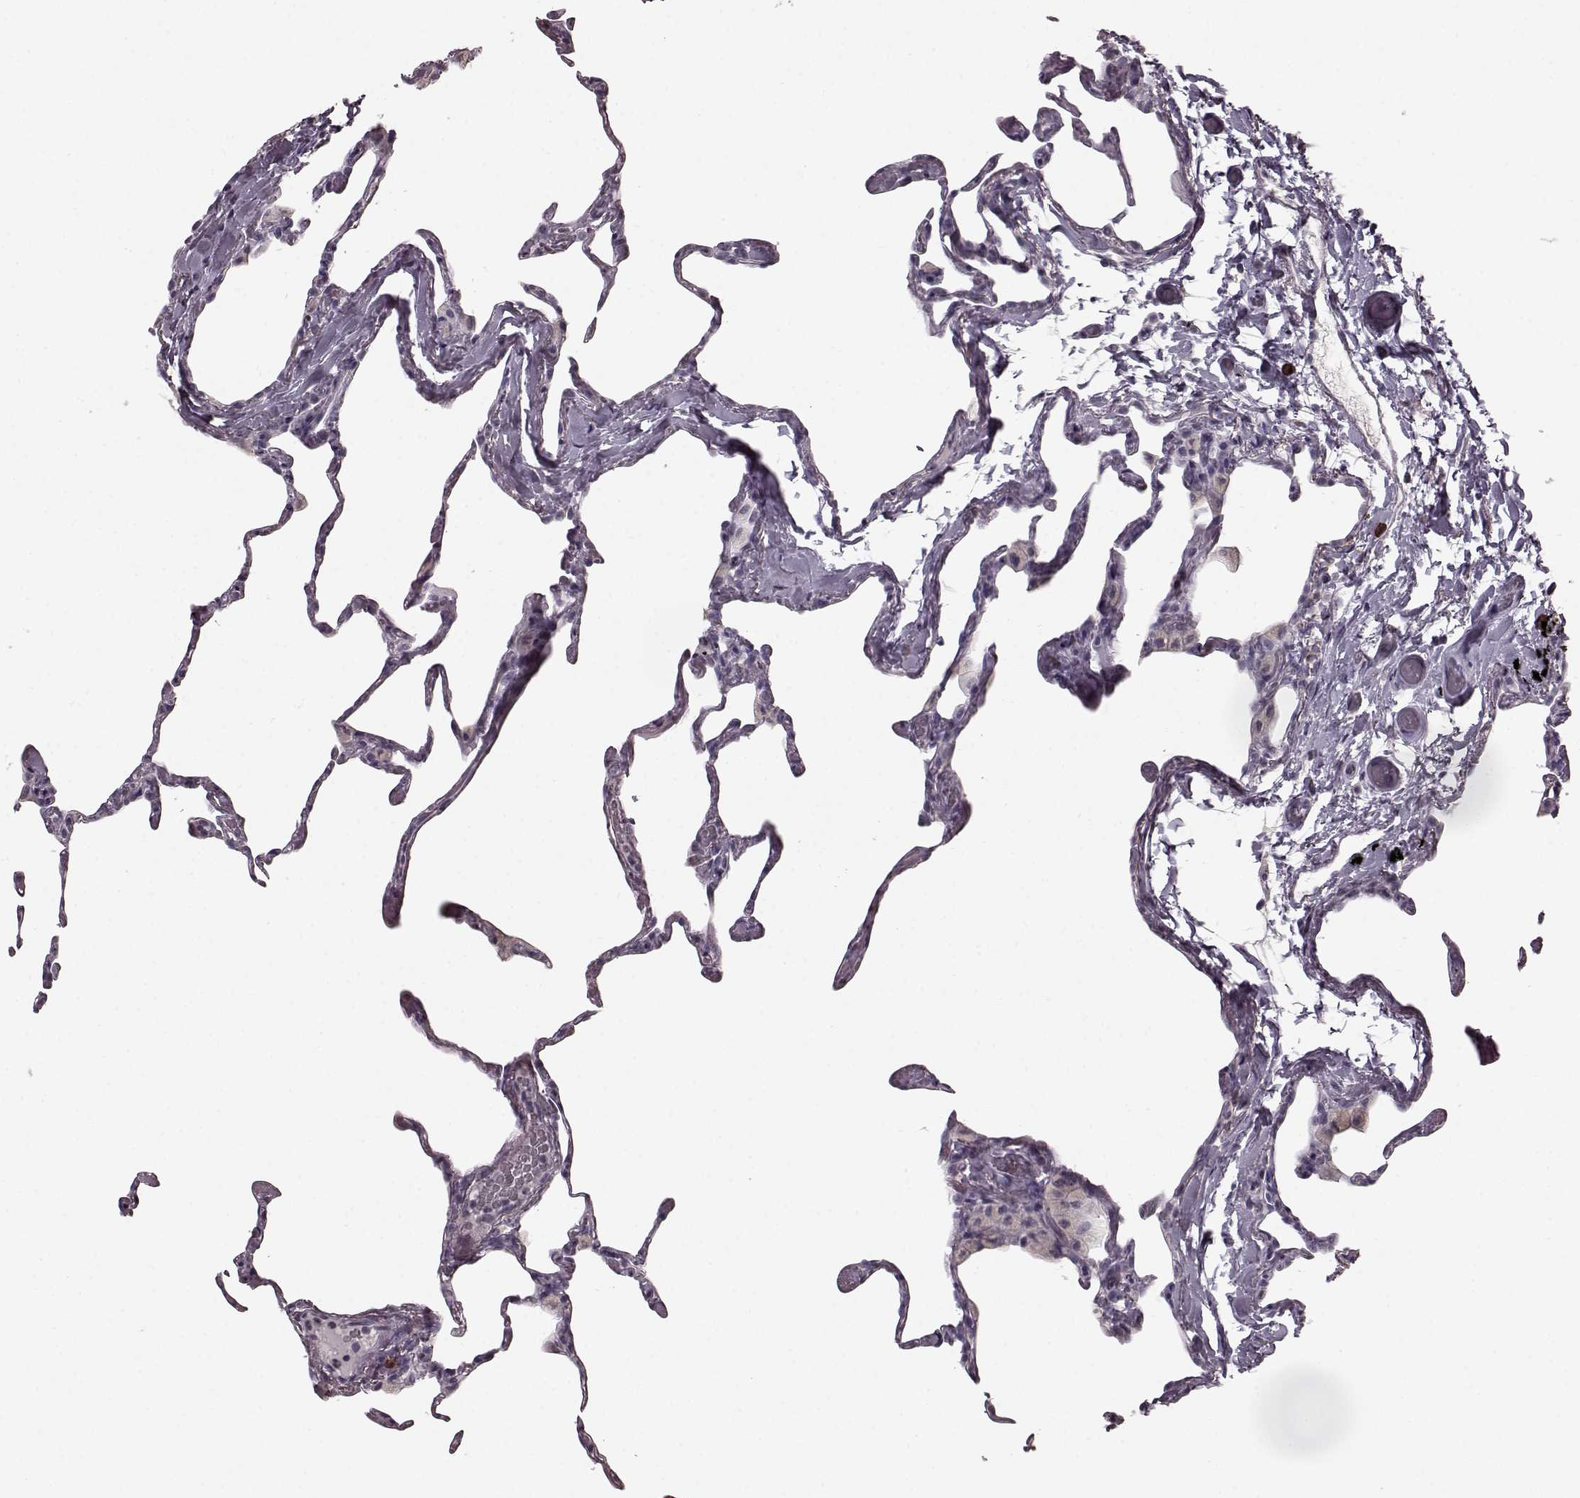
{"staining": {"intensity": "negative", "quantity": "none", "location": "none"}, "tissue": "lung", "cell_type": "Alveolar cells", "image_type": "normal", "snomed": [{"axis": "morphology", "description": "Normal tissue, NOS"}, {"axis": "topography", "description": "Lung"}], "caption": "Micrograph shows no protein expression in alveolar cells of benign lung. The staining was performed using DAB to visualize the protein expression in brown, while the nuclei were stained in blue with hematoxylin (Magnification: 20x).", "gene": "CD28", "patient": {"sex": "male", "age": 65}}